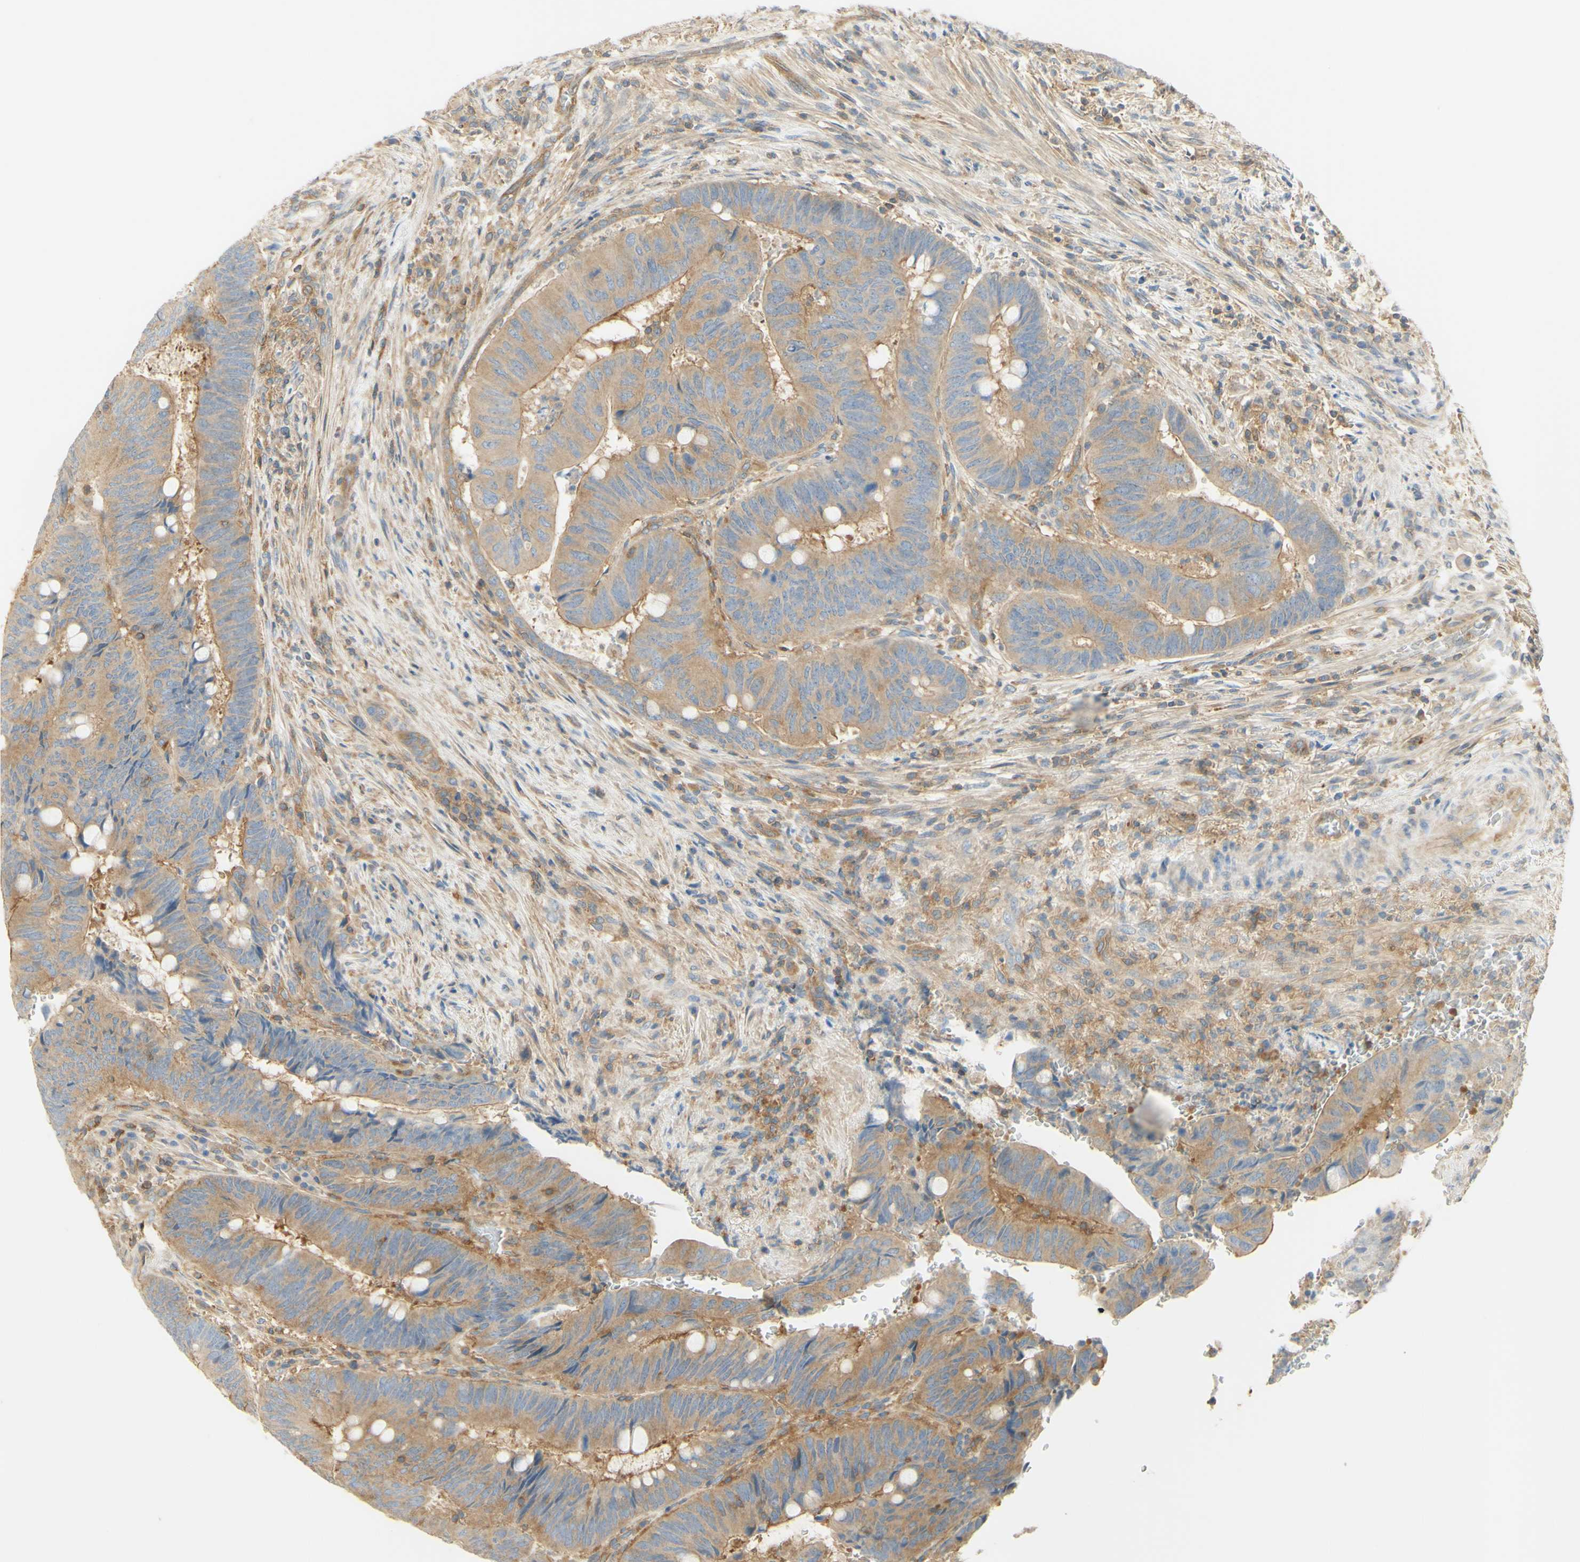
{"staining": {"intensity": "moderate", "quantity": ">75%", "location": "cytoplasmic/membranous"}, "tissue": "colorectal cancer", "cell_type": "Tumor cells", "image_type": "cancer", "snomed": [{"axis": "morphology", "description": "Normal tissue, NOS"}, {"axis": "morphology", "description": "Adenocarcinoma, NOS"}, {"axis": "topography", "description": "Rectum"}, {"axis": "topography", "description": "Peripheral nerve tissue"}], "caption": "Approximately >75% of tumor cells in colorectal cancer (adenocarcinoma) demonstrate moderate cytoplasmic/membranous protein staining as visualized by brown immunohistochemical staining.", "gene": "IKBKG", "patient": {"sex": "male", "age": 92}}